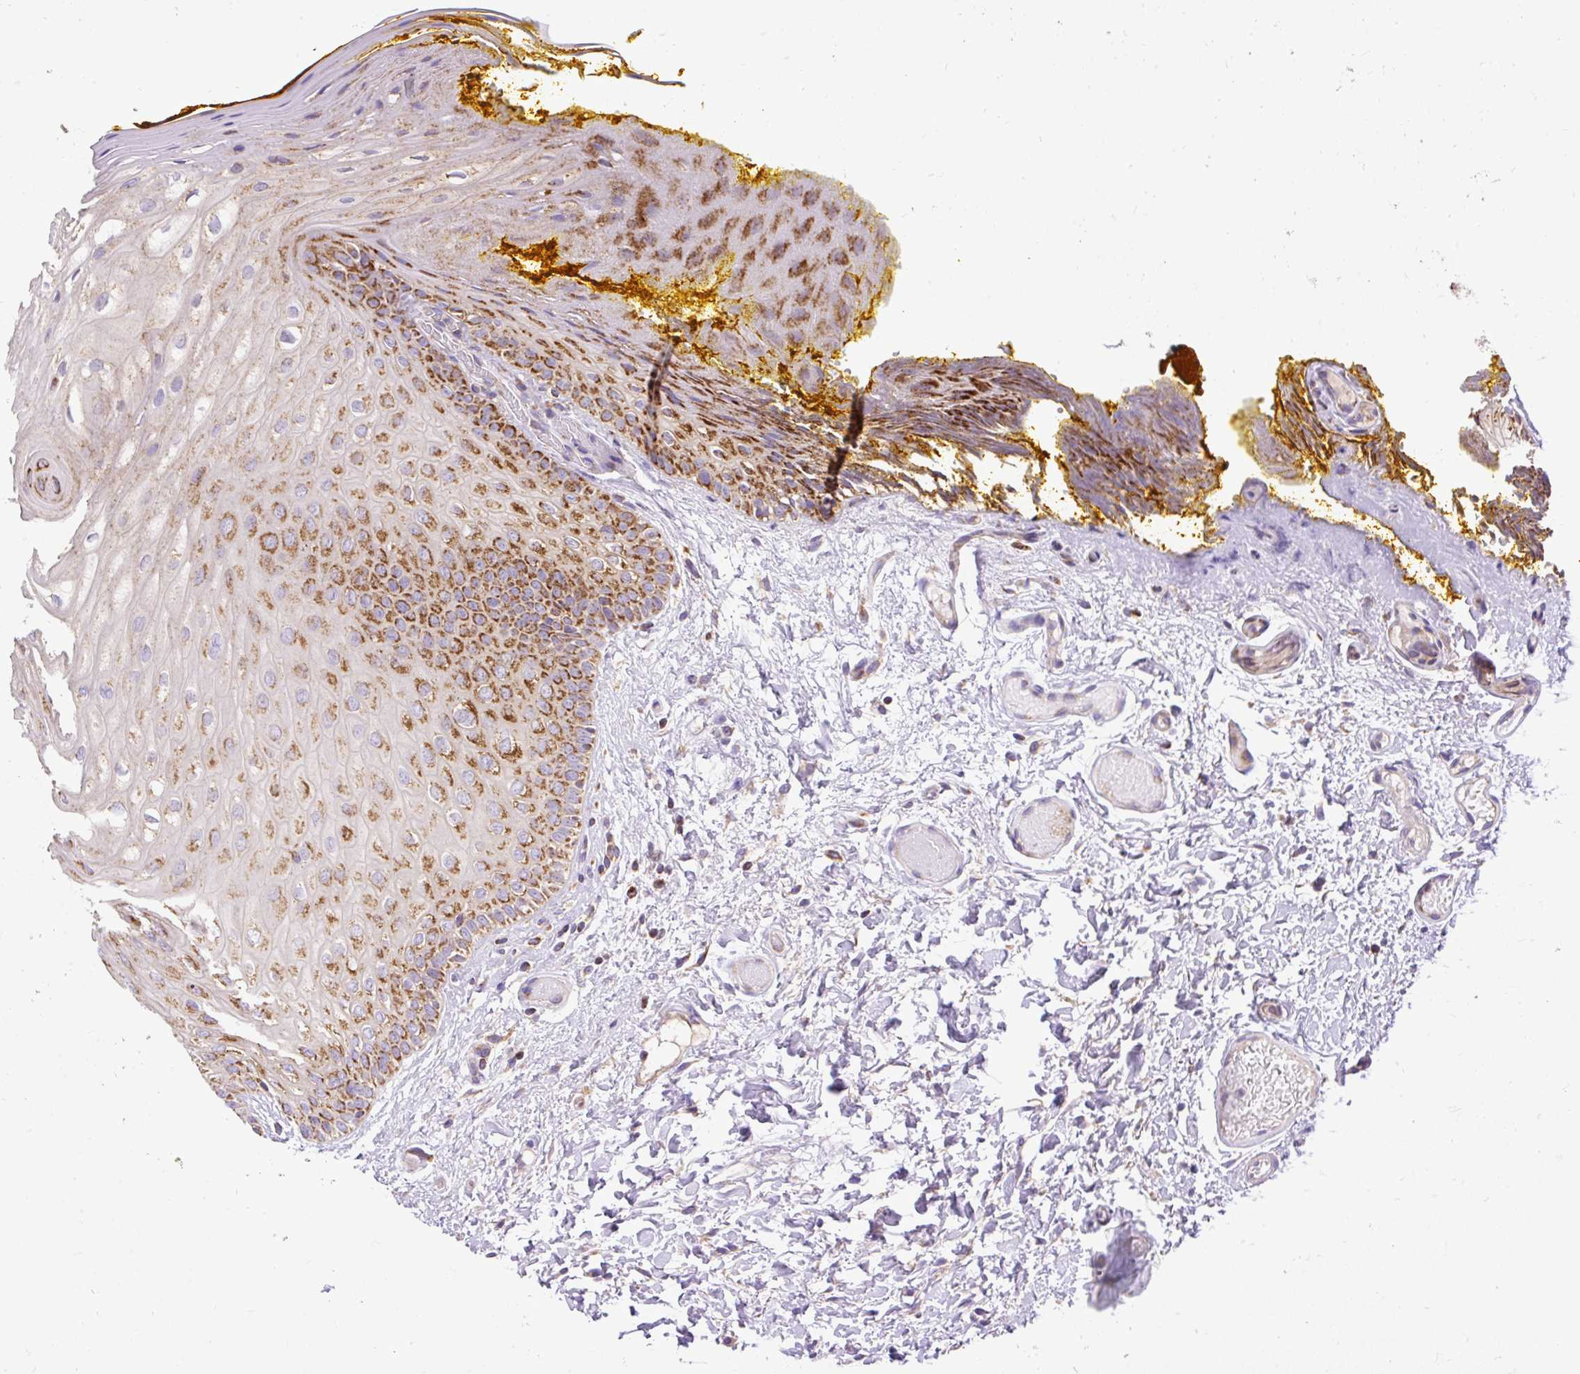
{"staining": {"intensity": "strong", "quantity": ">75%", "location": "cytoplasmic/membranous"}, "tissue": "oral mucosa", "cell_type": "Squamous epithelial cells", "image_type": "normal", "snomed": [{"axis": "morphology", "description": "Normal tissue, NOS"}, {"axis": "topography", "description": "Oral tissue"}, {"axis": "topography", "description": "Tounge, NOS"}], "caption": "Protein staining of unremarkable oral mucosa reveals strong cytoplasmic/membranous staining in approximately >75% of squamous epithelial cells. (brown staining indicates protein expression, while blue staining denotes nuclei).", "gene": "TOMM40", "patient": {"sex": "female", "age": 60}}